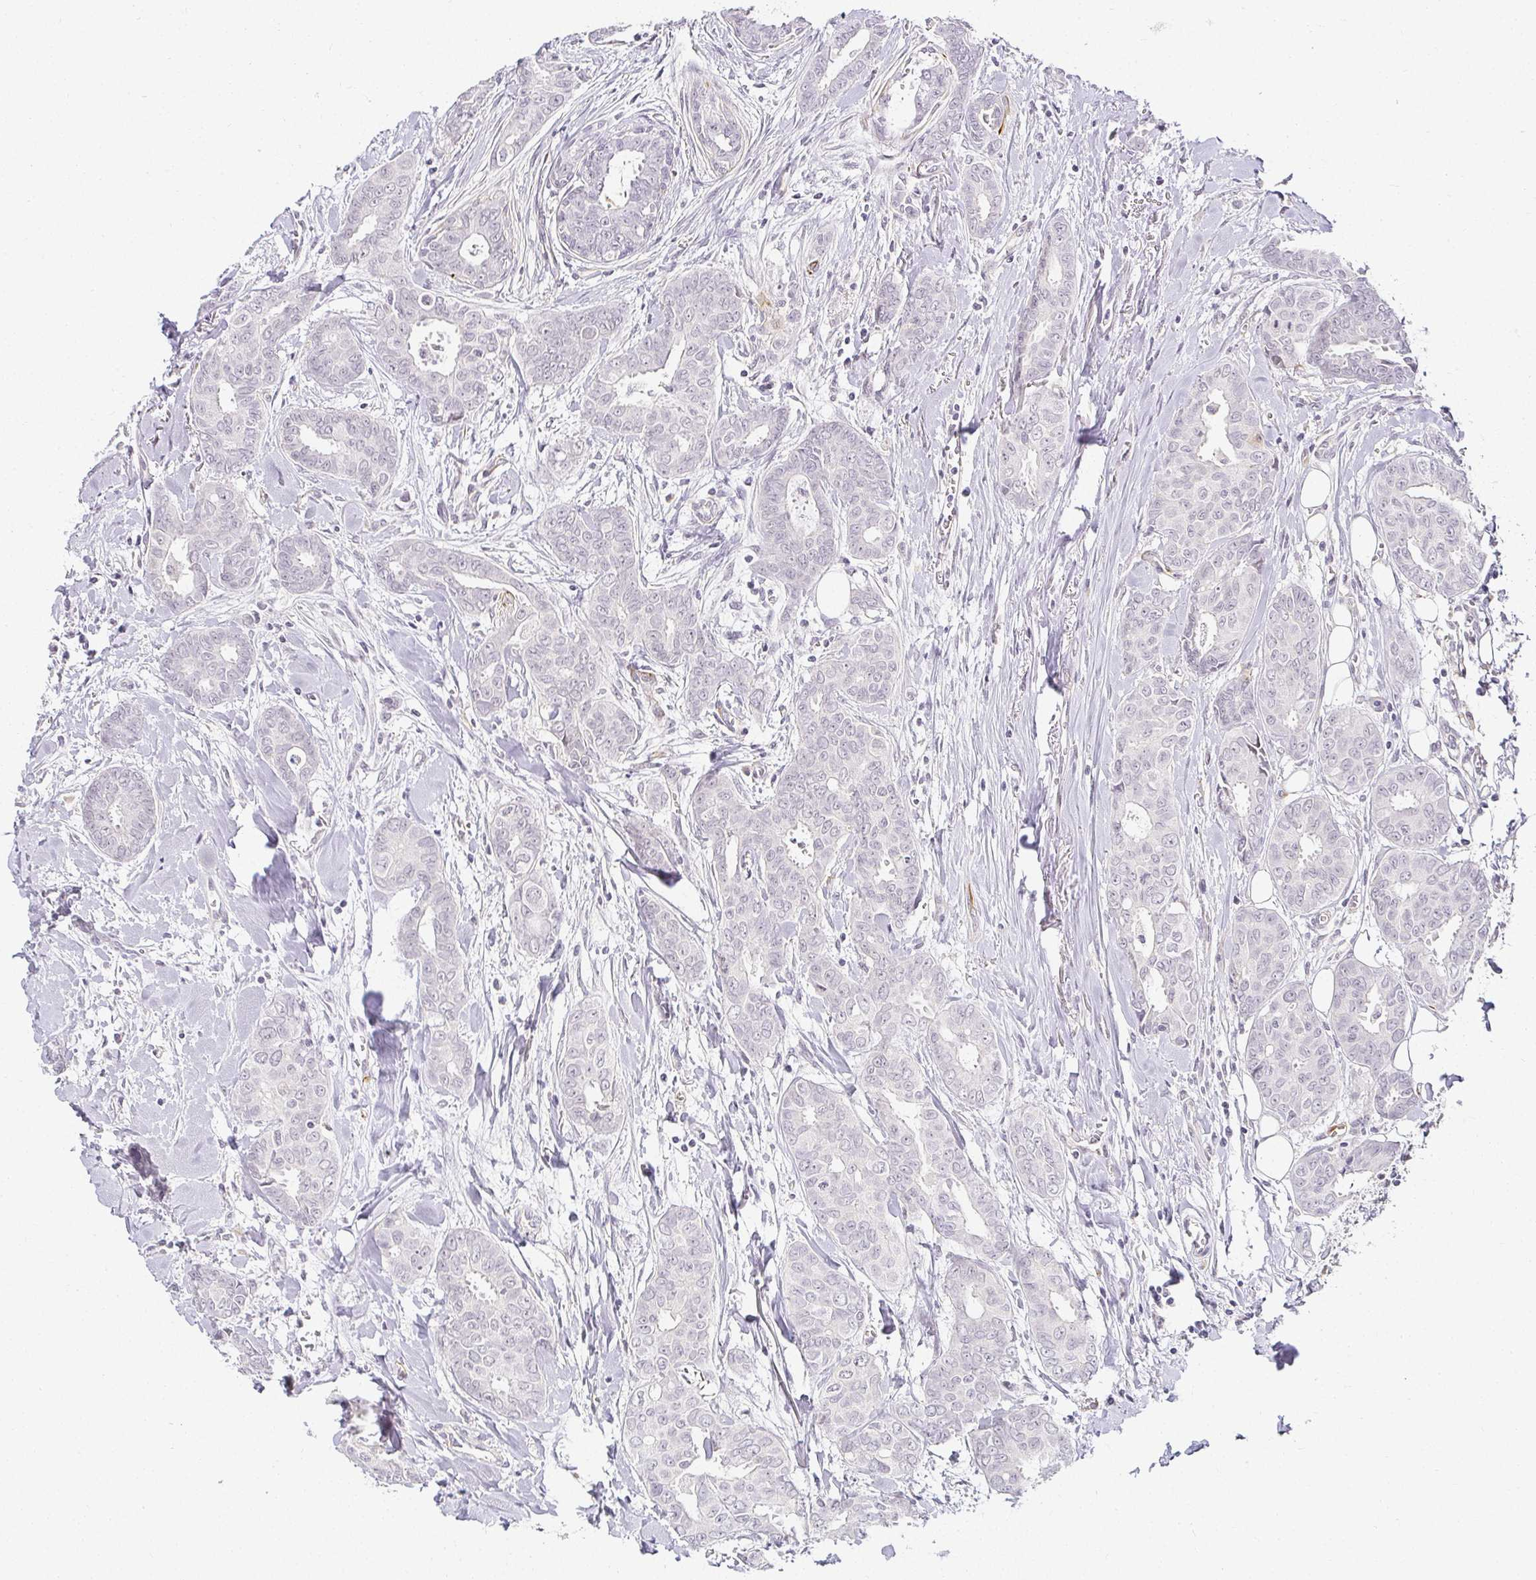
{"staining": {"intensity": "negative", "quantity": "none", "location": "none"}, "tissue": "breast cancer", "cell_type": "Tumor cells", "image_type": "cancer", "snomed": [{"axis": "morphology", "description": "Duct carcinoma"}, {"axis": "topography", "description": "Breast"}], "caption": "An IHC image of breast cancer is shown. There is no staining in tumor cells of breast cancer. (Brightfield microscopy of DAB (3,3'-diaminobenzidine) IHC at high magnification).", "gene": "ACAN", "patient": {"sex": "female", "age": 45}}